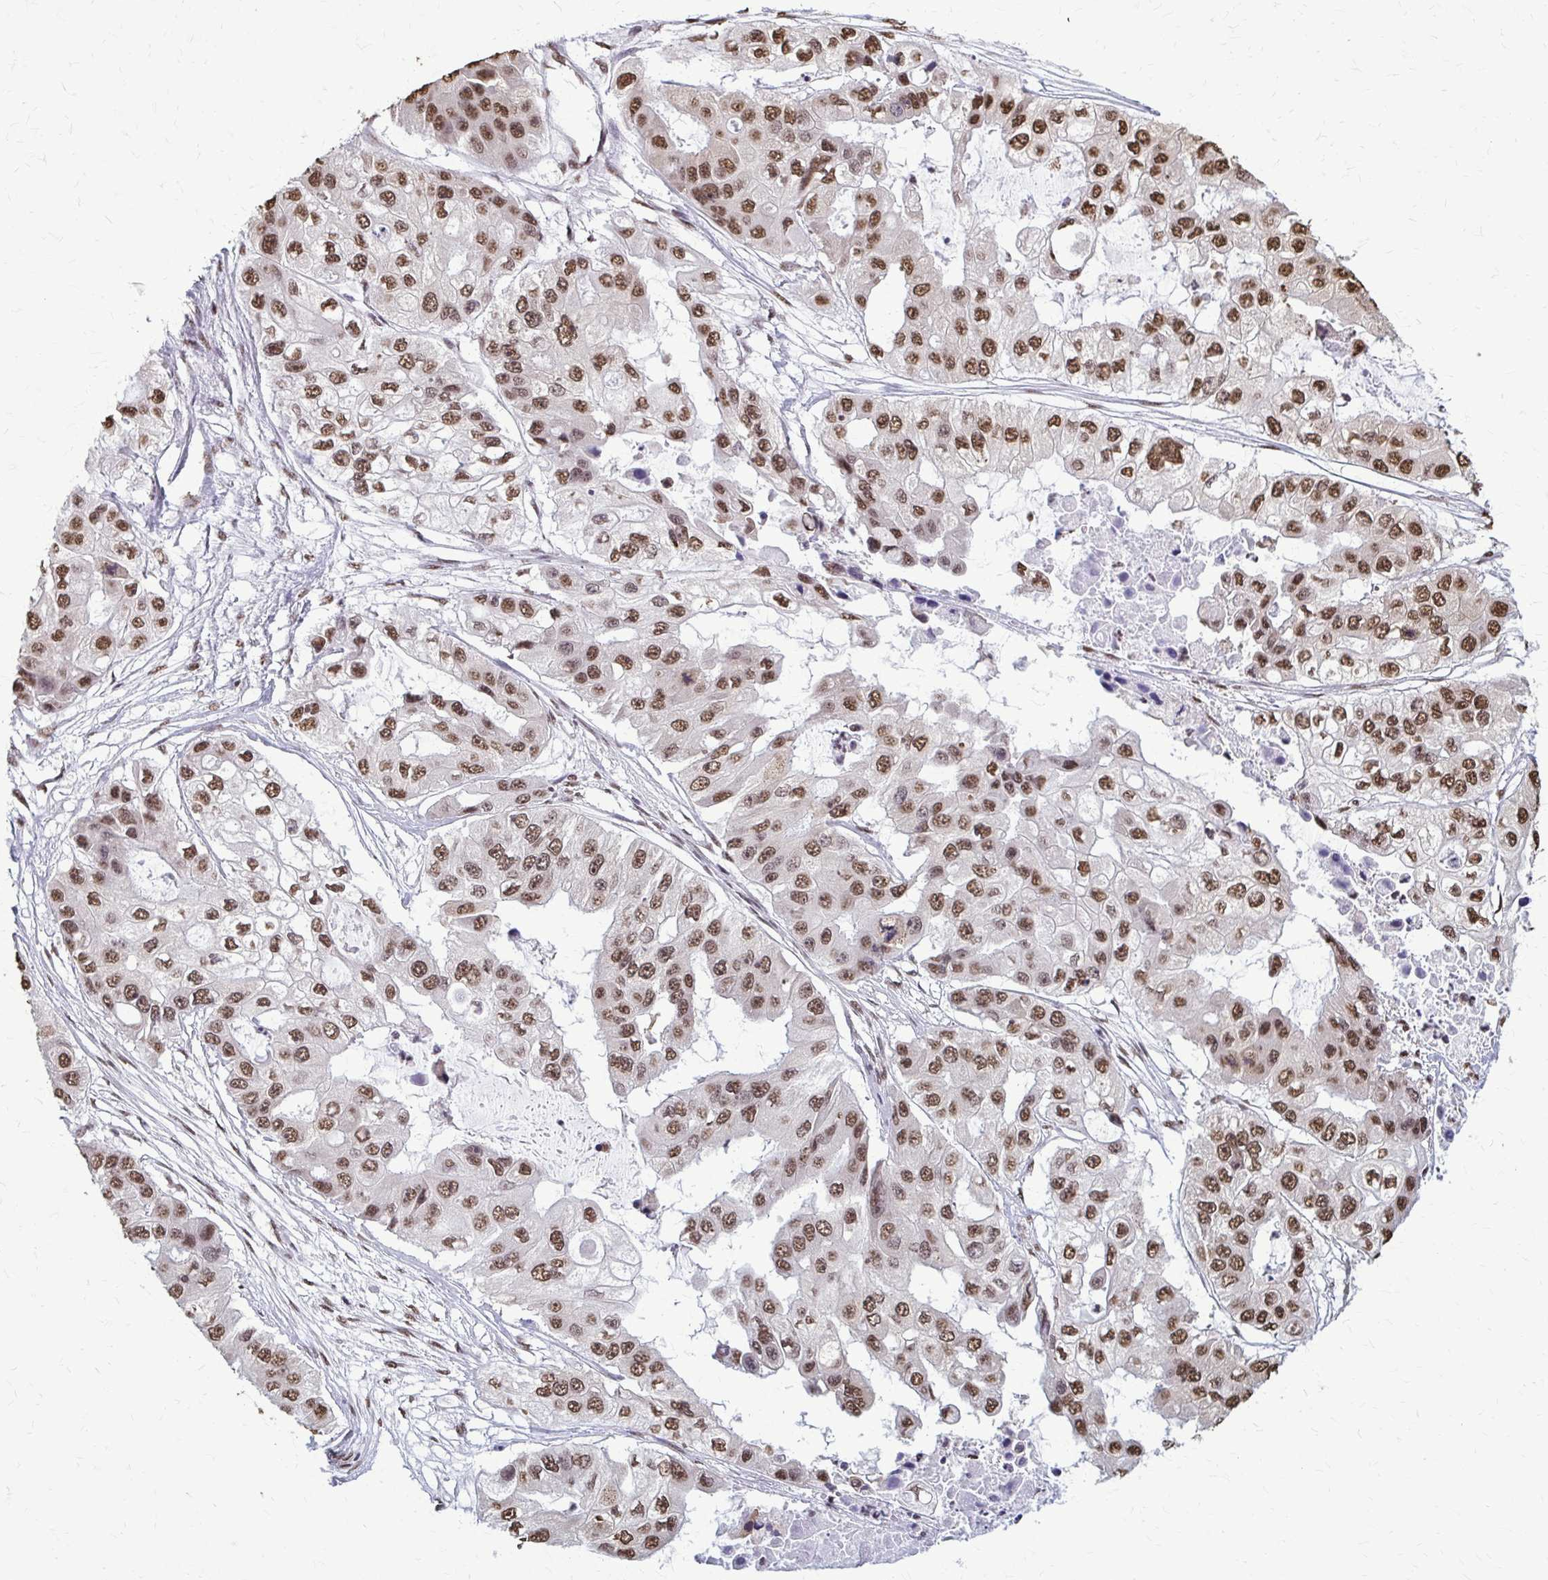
{"staining": {"intensity": "moderate", "quantity": ">75%", "location": "nuclear"}, "tissue": "ovarian cancer", "cell_type": "Tumor cells", "image_type": "cancer", "snomed": [{"axis": "morphology", "description": "Cystadenocarcinoma, serous, NOS"}, {"axis": "topography", "description": "Ovary"}], "caption": "This photomicrograph exhibits IHC staining of serous cystadenocarcinoma (ovarian), with medium moderate nuclear positivity in approximately >75% of tumor cells.", "gene": "SNRPA", "patient": {"sex": "female", "age": 56}}